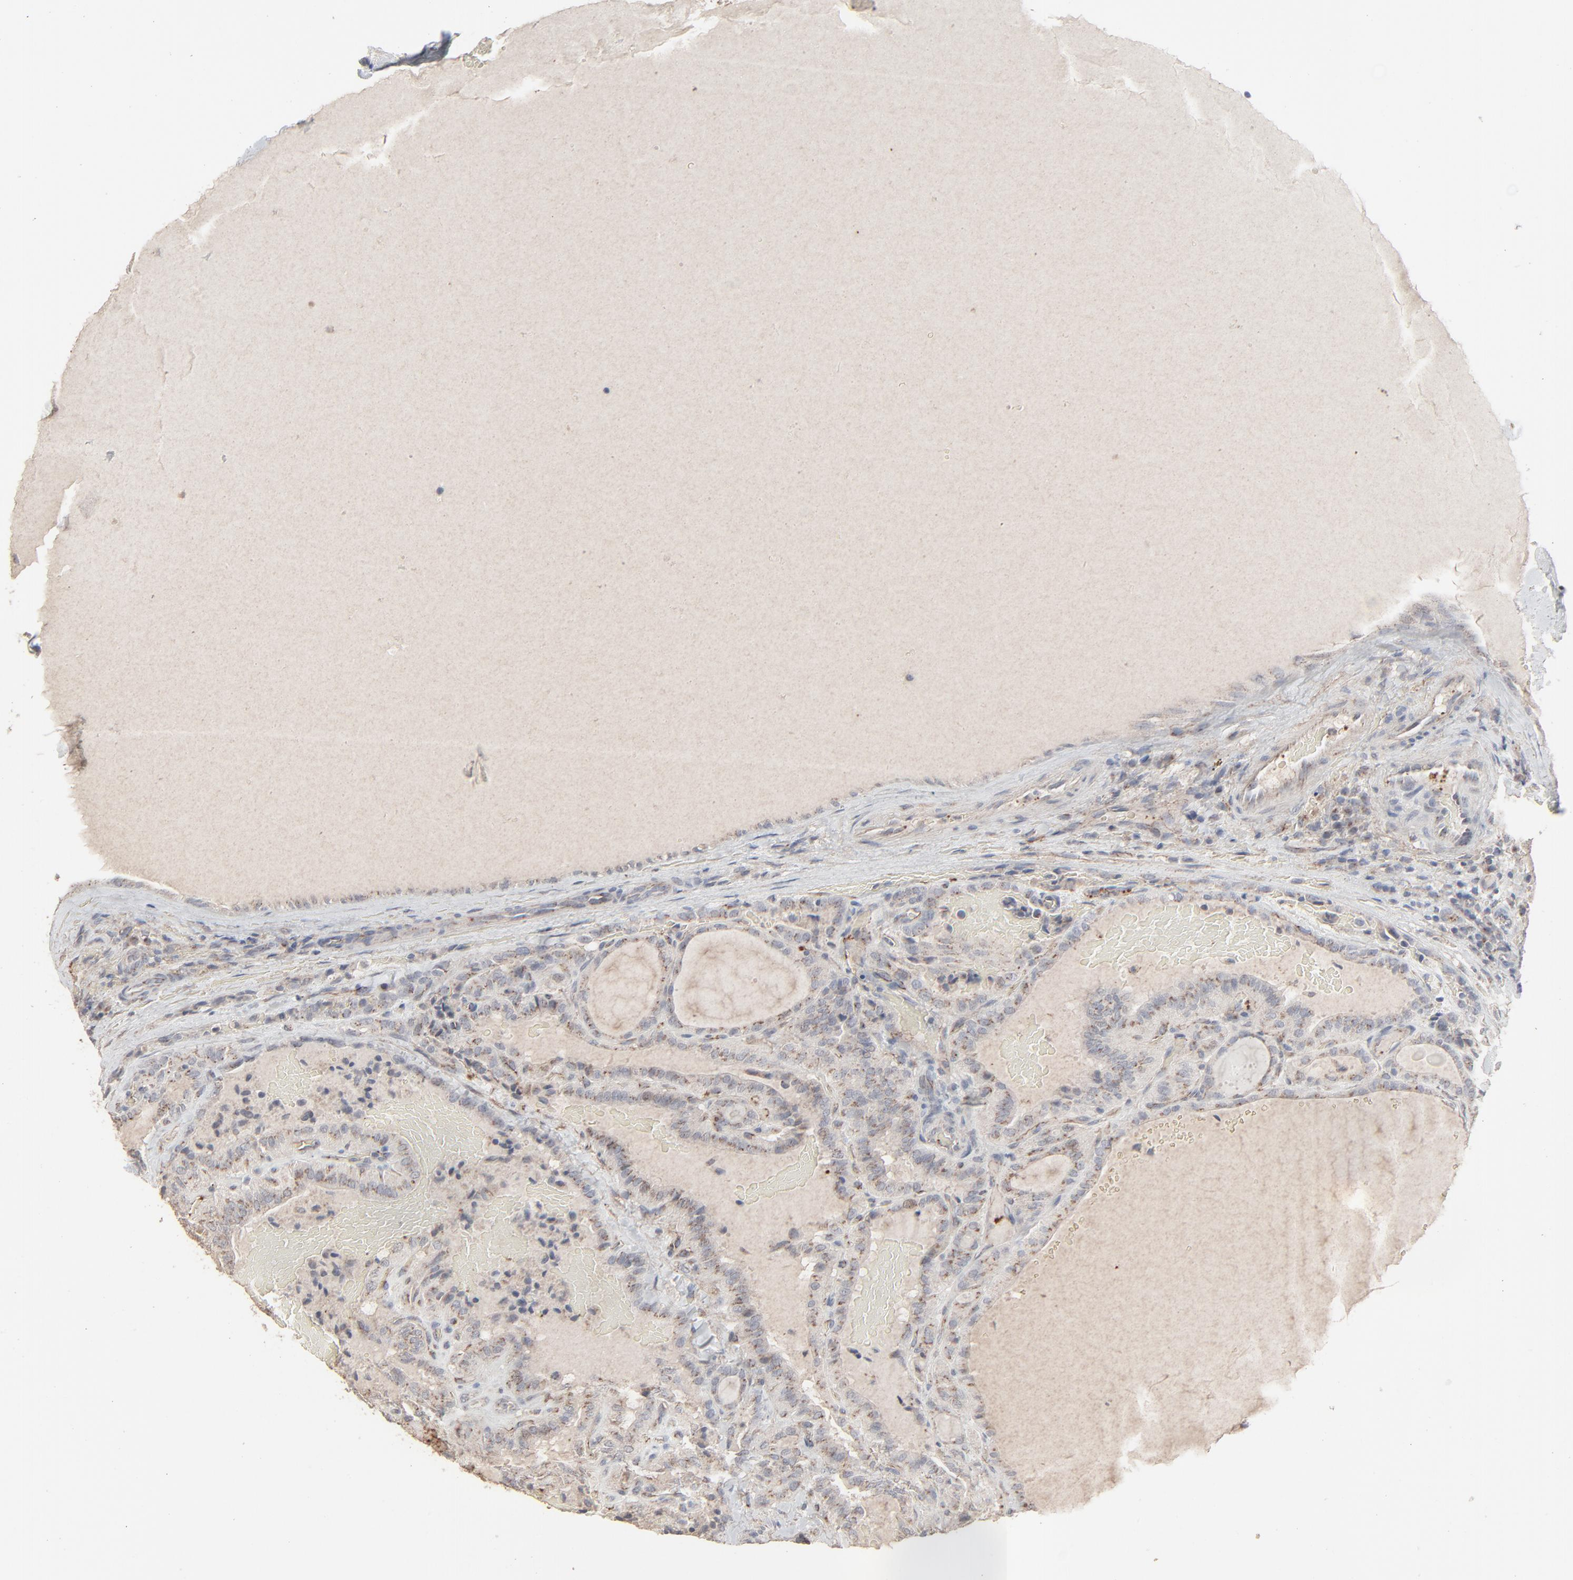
{"staining": {"intensity": "weak", "quantity": "25%-75%", "location": "cytoplasmic/membranous"}, "tissue": "thyroid cancer", "cell_type": "Tumor cells", "image_type": "cancer", "snomed": [{"axis": "morphology", "description": "Papillary adenocarcinoma, NOS"}, {"axis": "topography", "description": "Thyroid gland"}], "caption": "Thyroid papillary adenocarcinoma stained with immunohistochemistry shows weak cytoplasmic/membranous positivity in approximately 25%-75% of tumor cells. (DAB (3,3'-diaminobenzidine) IHC, brown staining for protein, blue staining for nuclei).", "gene": "JAM3", "patient": {"sex": "male", "age": 77}}